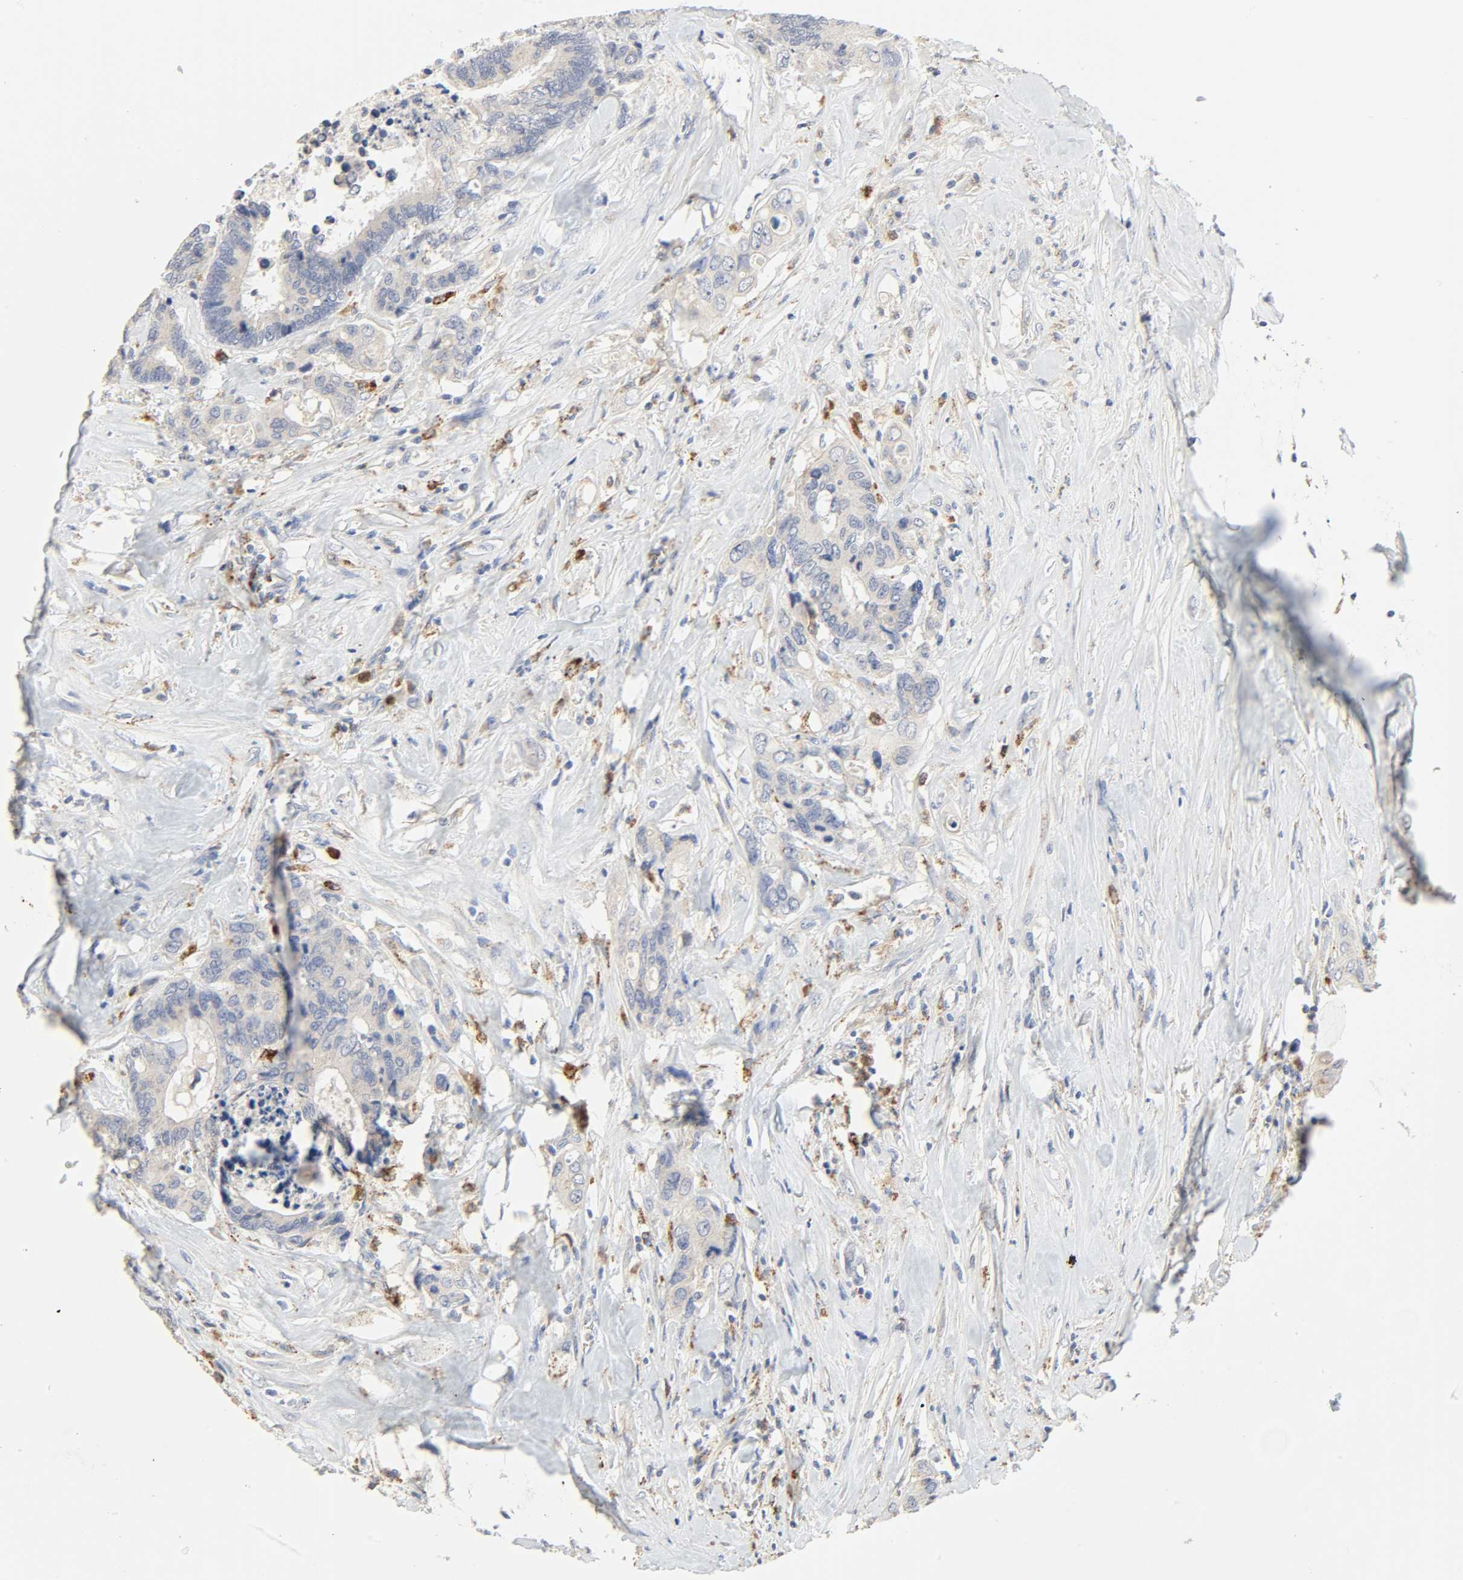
{"staining": {"intensity": "weak", "quantity": "25%-75%", "location": "cytoplasmic/membranous"}, "tissue": "colorectal cancer", "cell_type": "Tumor cells", "image_type": "cancer", "snomed": [{"axis": "morphology", "description": "Adenocarcinoma, NOS"}, {"axis": "topography", "description": "Rectum"}], "caption": "Colorectal cancer tissue reveals weak cytoplasmic/membranous staining in about 25%-75% of tumor cells, visualized by immunohistochemistry.", "gene": "CAMK2A", "patient": {"sex": "male", "age": 55}}